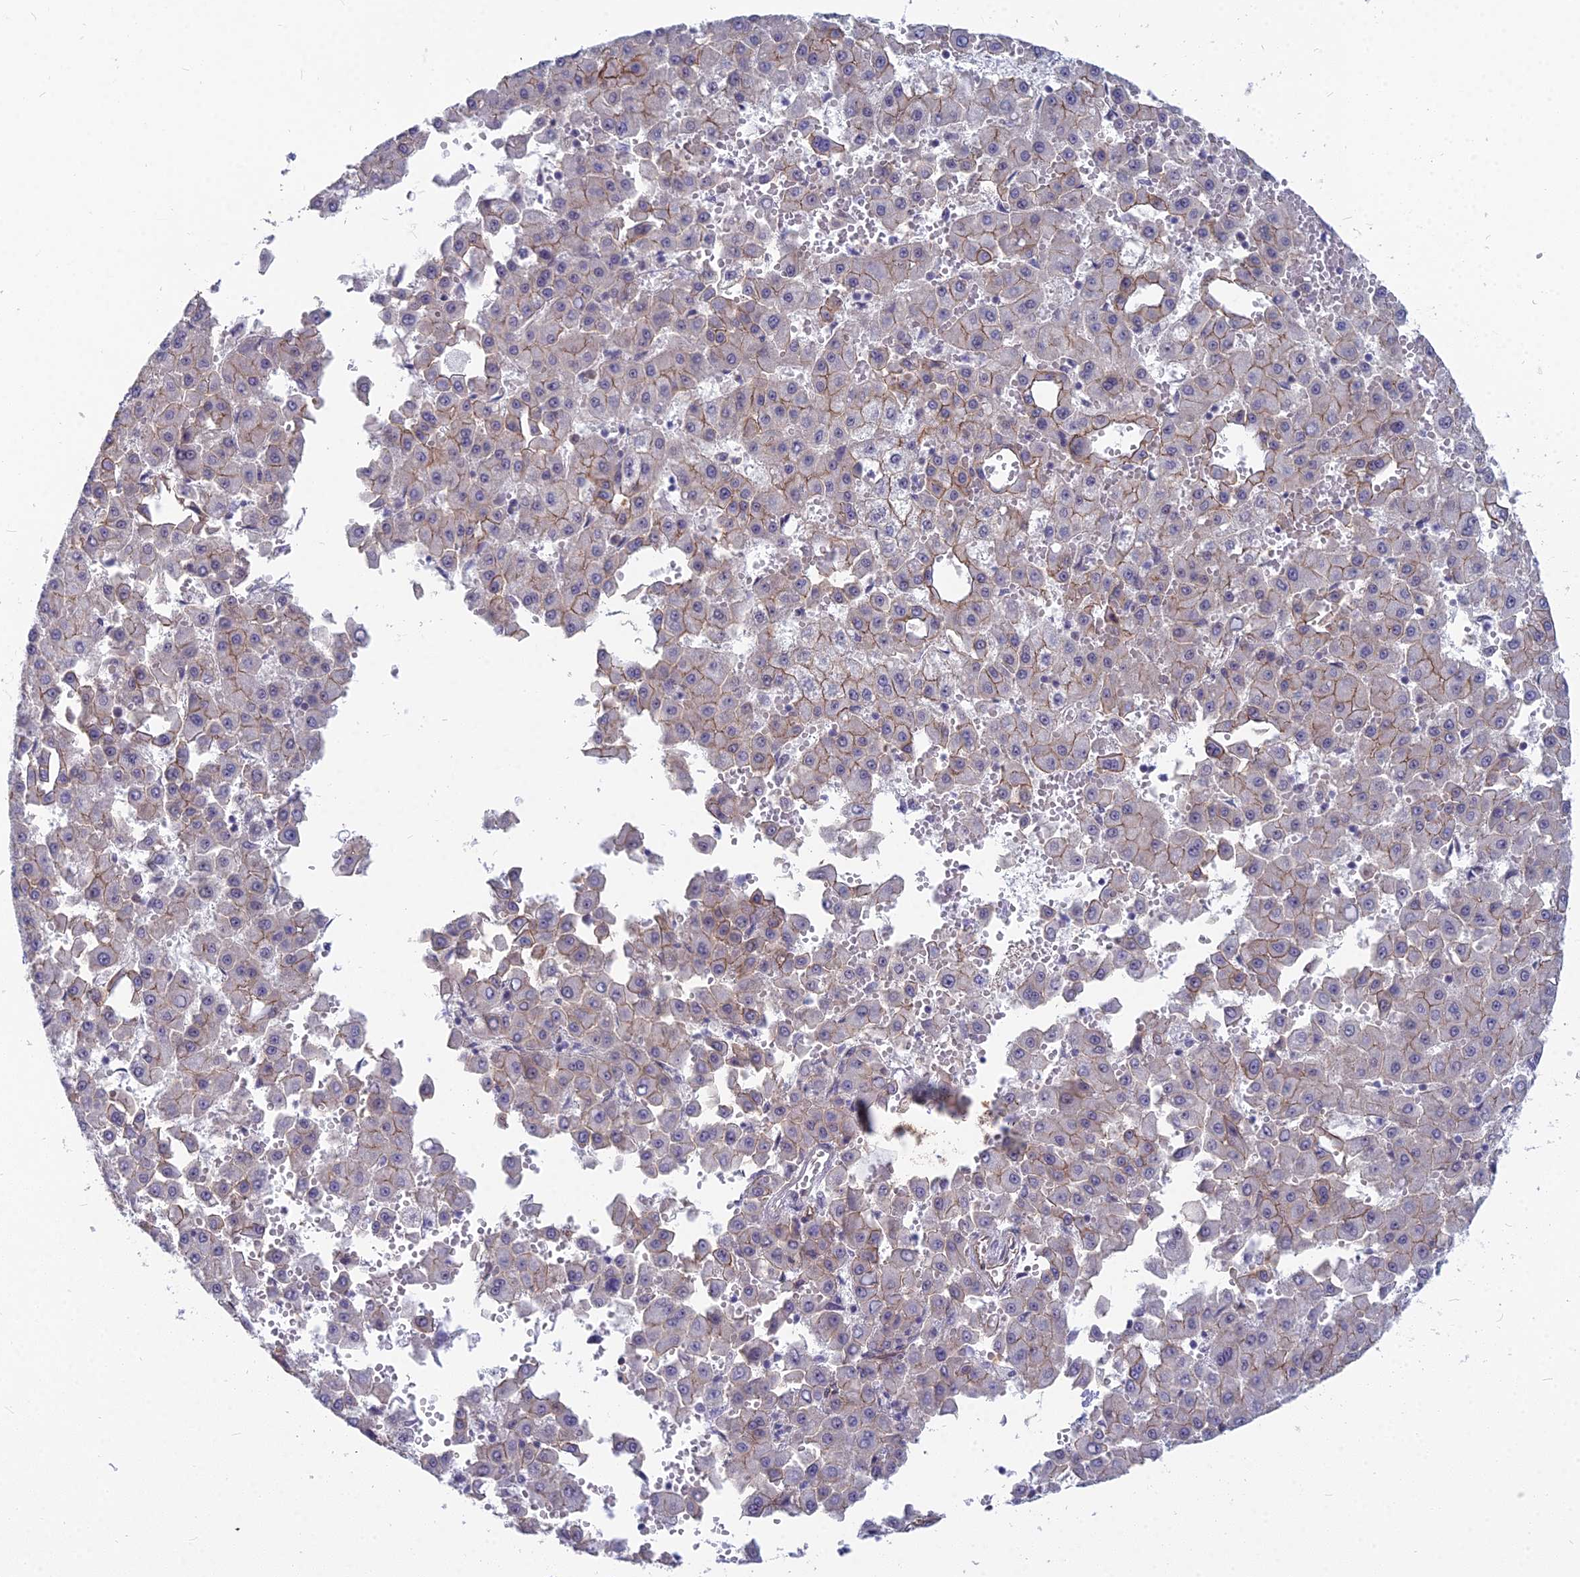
{"staining": {"intensity": "moderate", "quantity": "<25%", "location": "cytoplasmic/membranous"}, "tissue": "liver cancer", "cell_type": "Tumor cells", "image_type": "cancer", "snomed": [{"axis": "morphology", "description": "Carcinoma, Hepatocellular, NOS"}, {"axis": "topography", "description": "Liver"}], "caption": "Immunohistochemical staining of human liver hepatocellular carcinoma shows low levels of moderate cytoplasmic/membranous expression in approximately <25% of tumor cells. The staining was performed using DAB to visualize the protein expression in brown, while the nuclei were stained in blue with hematoxylin (Magnification: 20x).", "gene": "YJU2", "patient": {"sex": "male", "age": 47}}